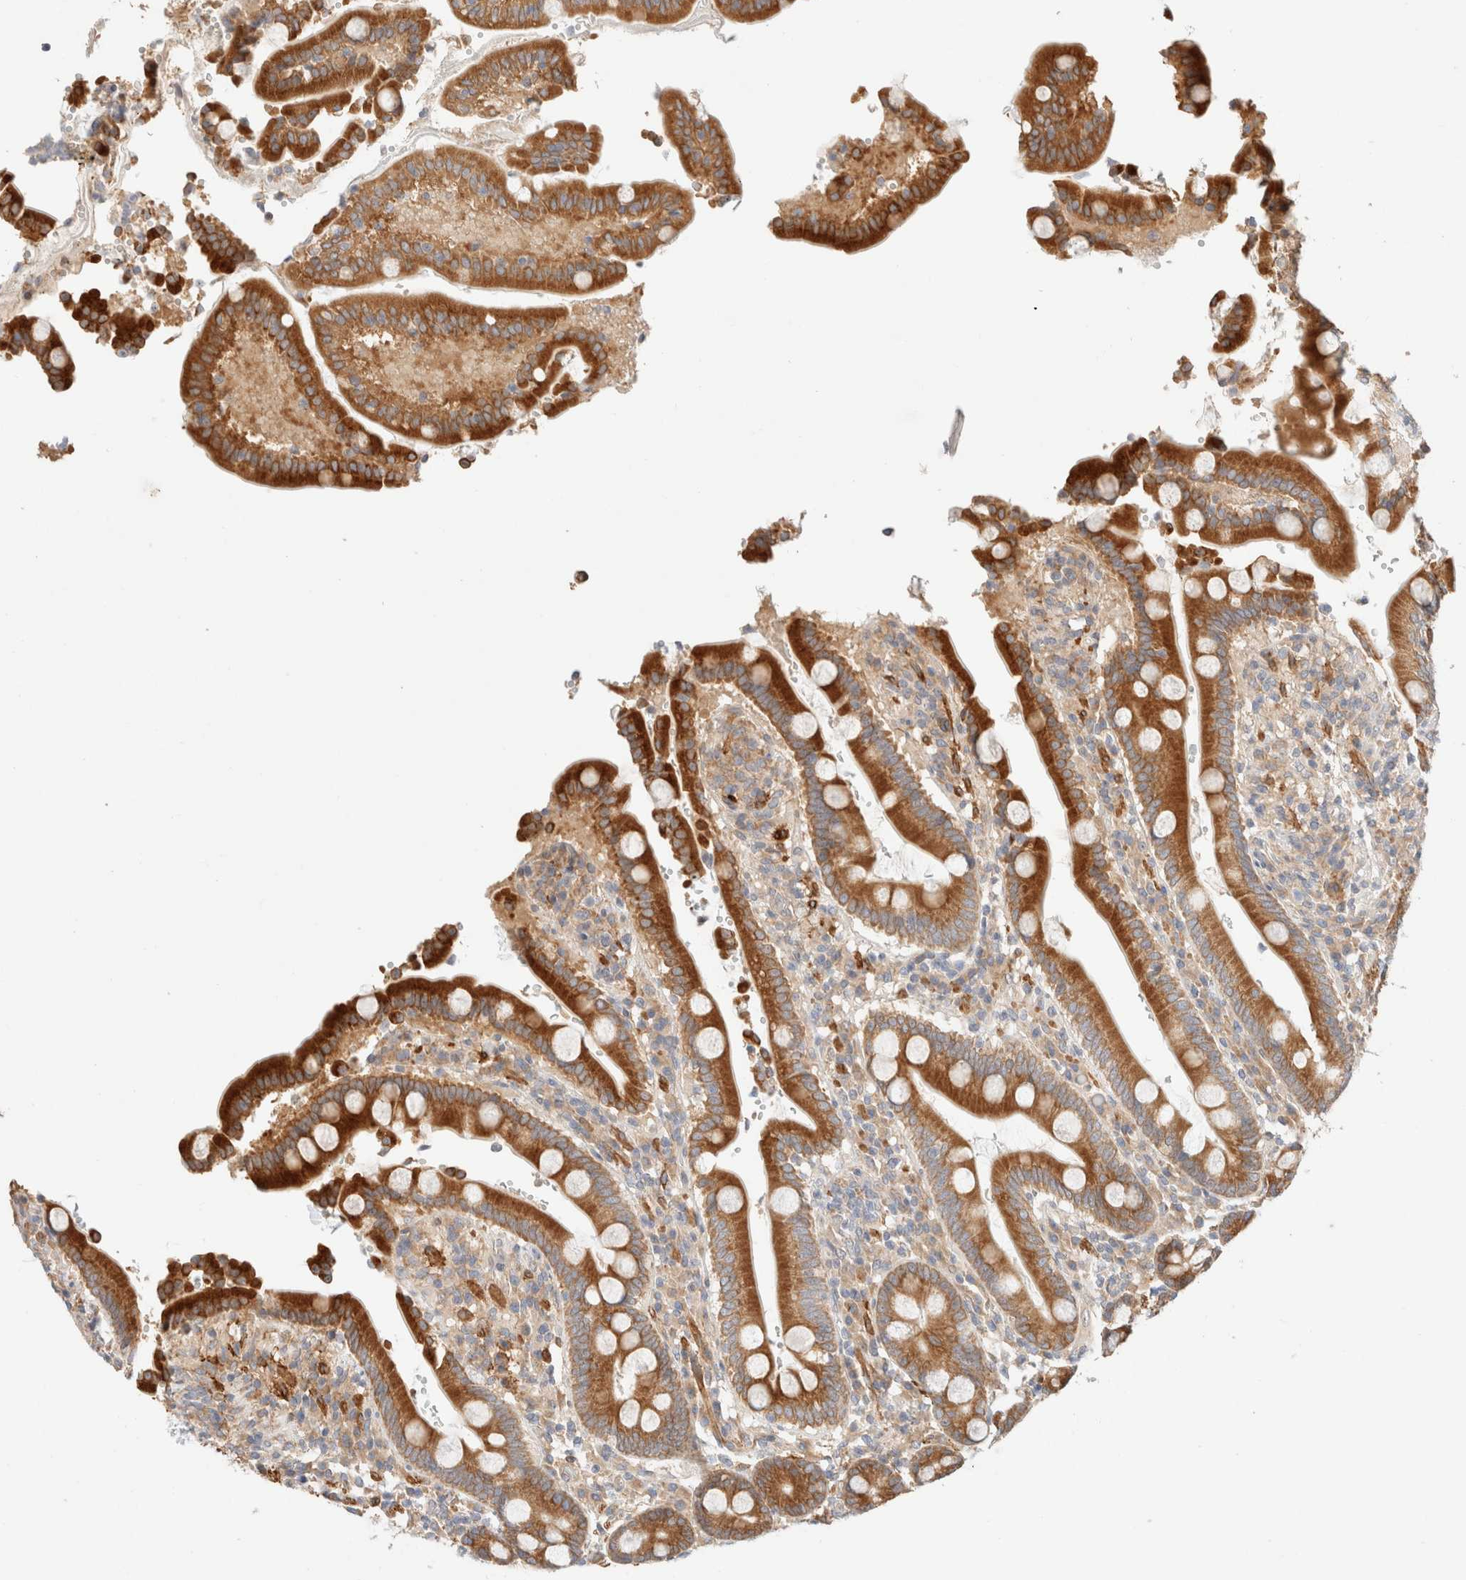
{"staining": {"intensity": "strong", "quantity": ">75%", "location": "cytoplasmic/membranous"}, "tissue": "duodenum", "cell_type": "Glandular cells", "image_type": "normal", "snomed": [{"axis": "morphology", "description": "Normal tissue, NOS"}, {"axis": "topography", "description": "Small intestine, NOS"}], "caption": "Duodenum stained with immunohistochemistry reveals strong cytoplasmic/membranous expression in about >75% of glandular cells. Ihc stains the protein in brown and the nuclei are stained blue.", "gene": "RRP15", "patient": {"sex": "female", "age": 71}}